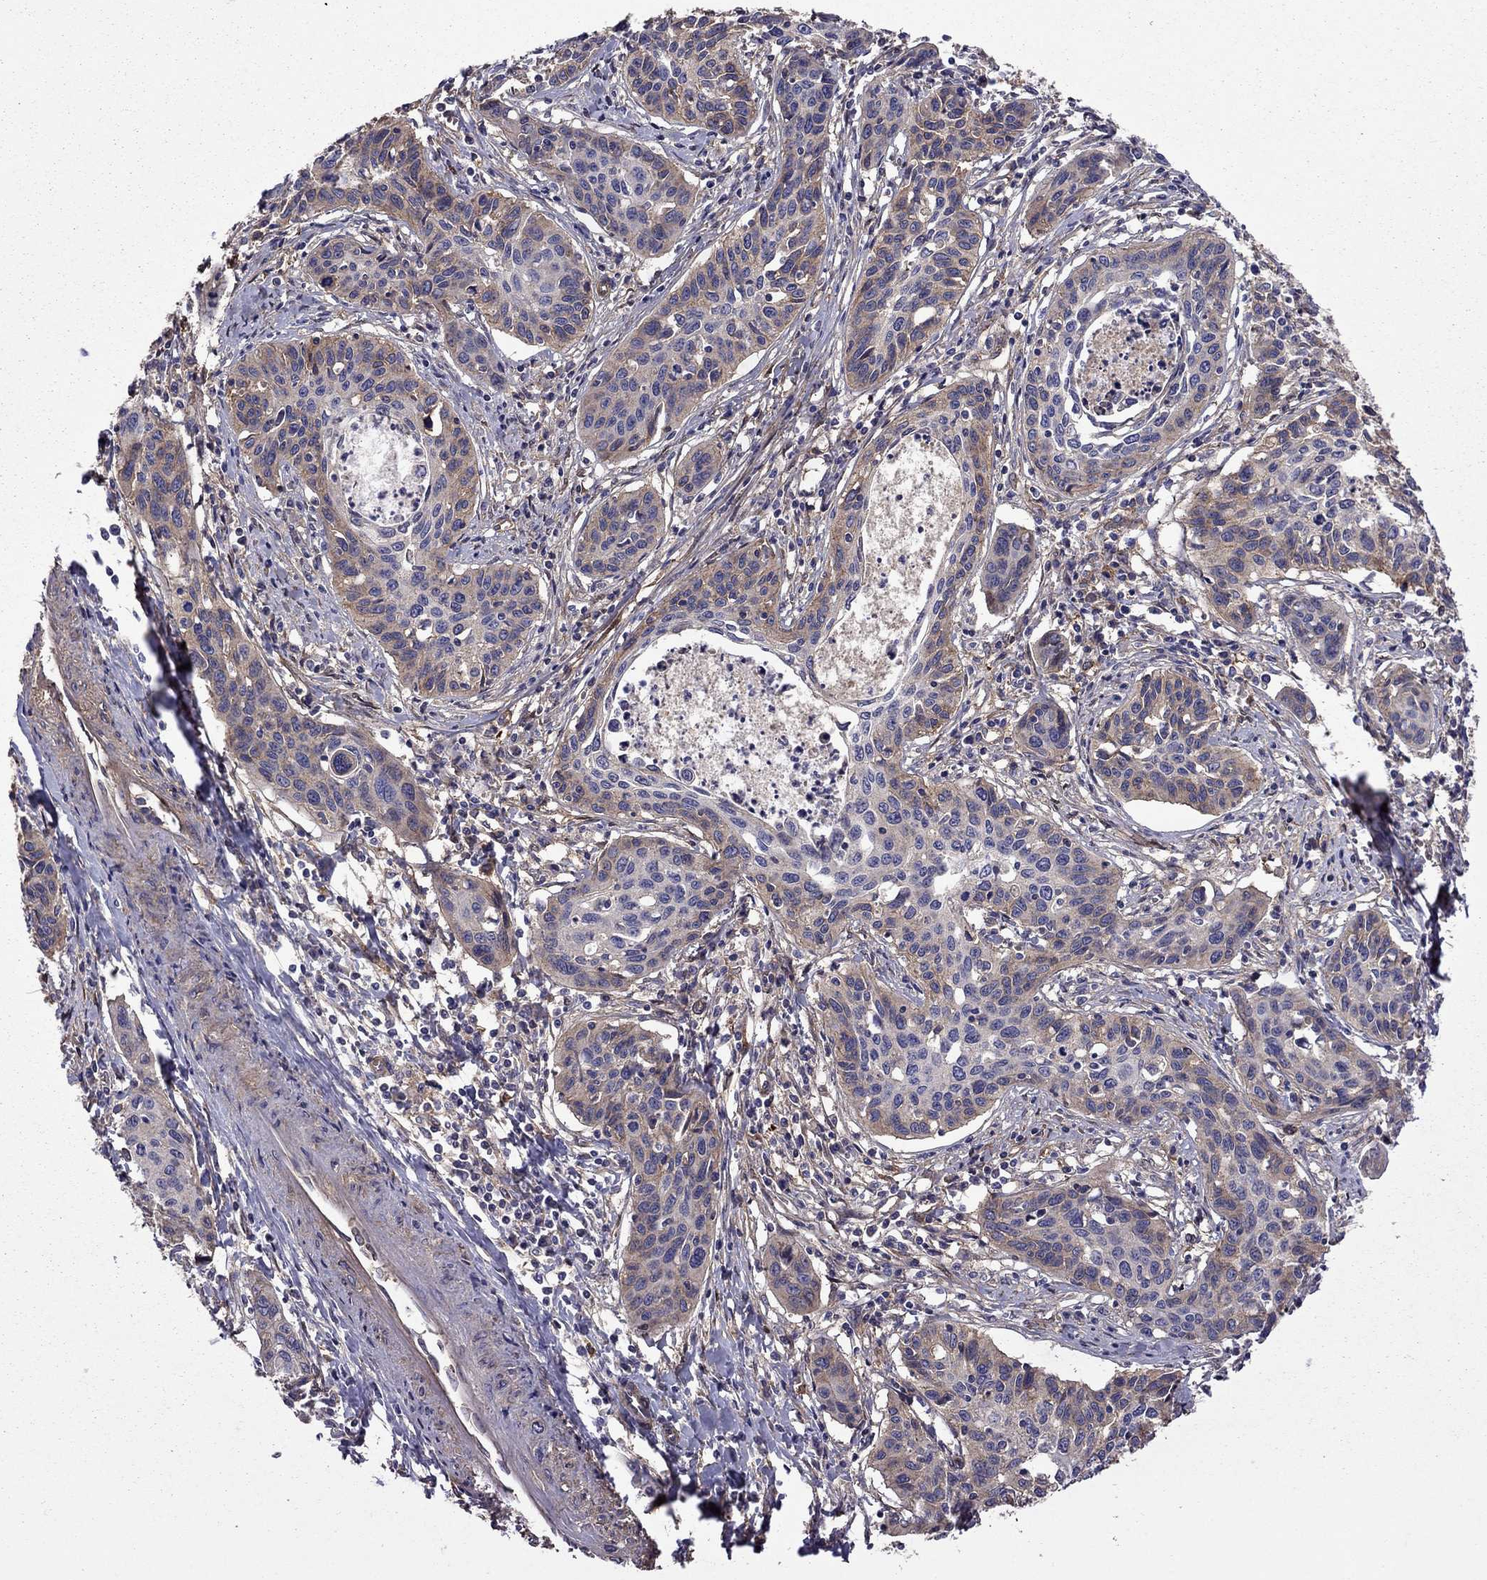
{"staining": {"intensity": "weak", "quantity": ">75%", "location": "cytoplasmic/membranous"}, "tissue": "cervical cancer", "cell_type": "Tumor cells", "image_type": "cancer", "snomed": [{"axis": "morphology", "description": "Squamous cell carcinoma, NOS"}, {"axis": "topography", "description": "Cervix"}], "caption": "This image shows squamous cell carcinoma (cervical) stained with immunohistochemistry (IHC) to label a protein in brown. The cytoplasmic/membranous of tumor cells show weak positivity for the protein. Nuclei are counter-stained blue.", "gene": "ITGB1", "patient": {"sex": "female", "age": 31}}